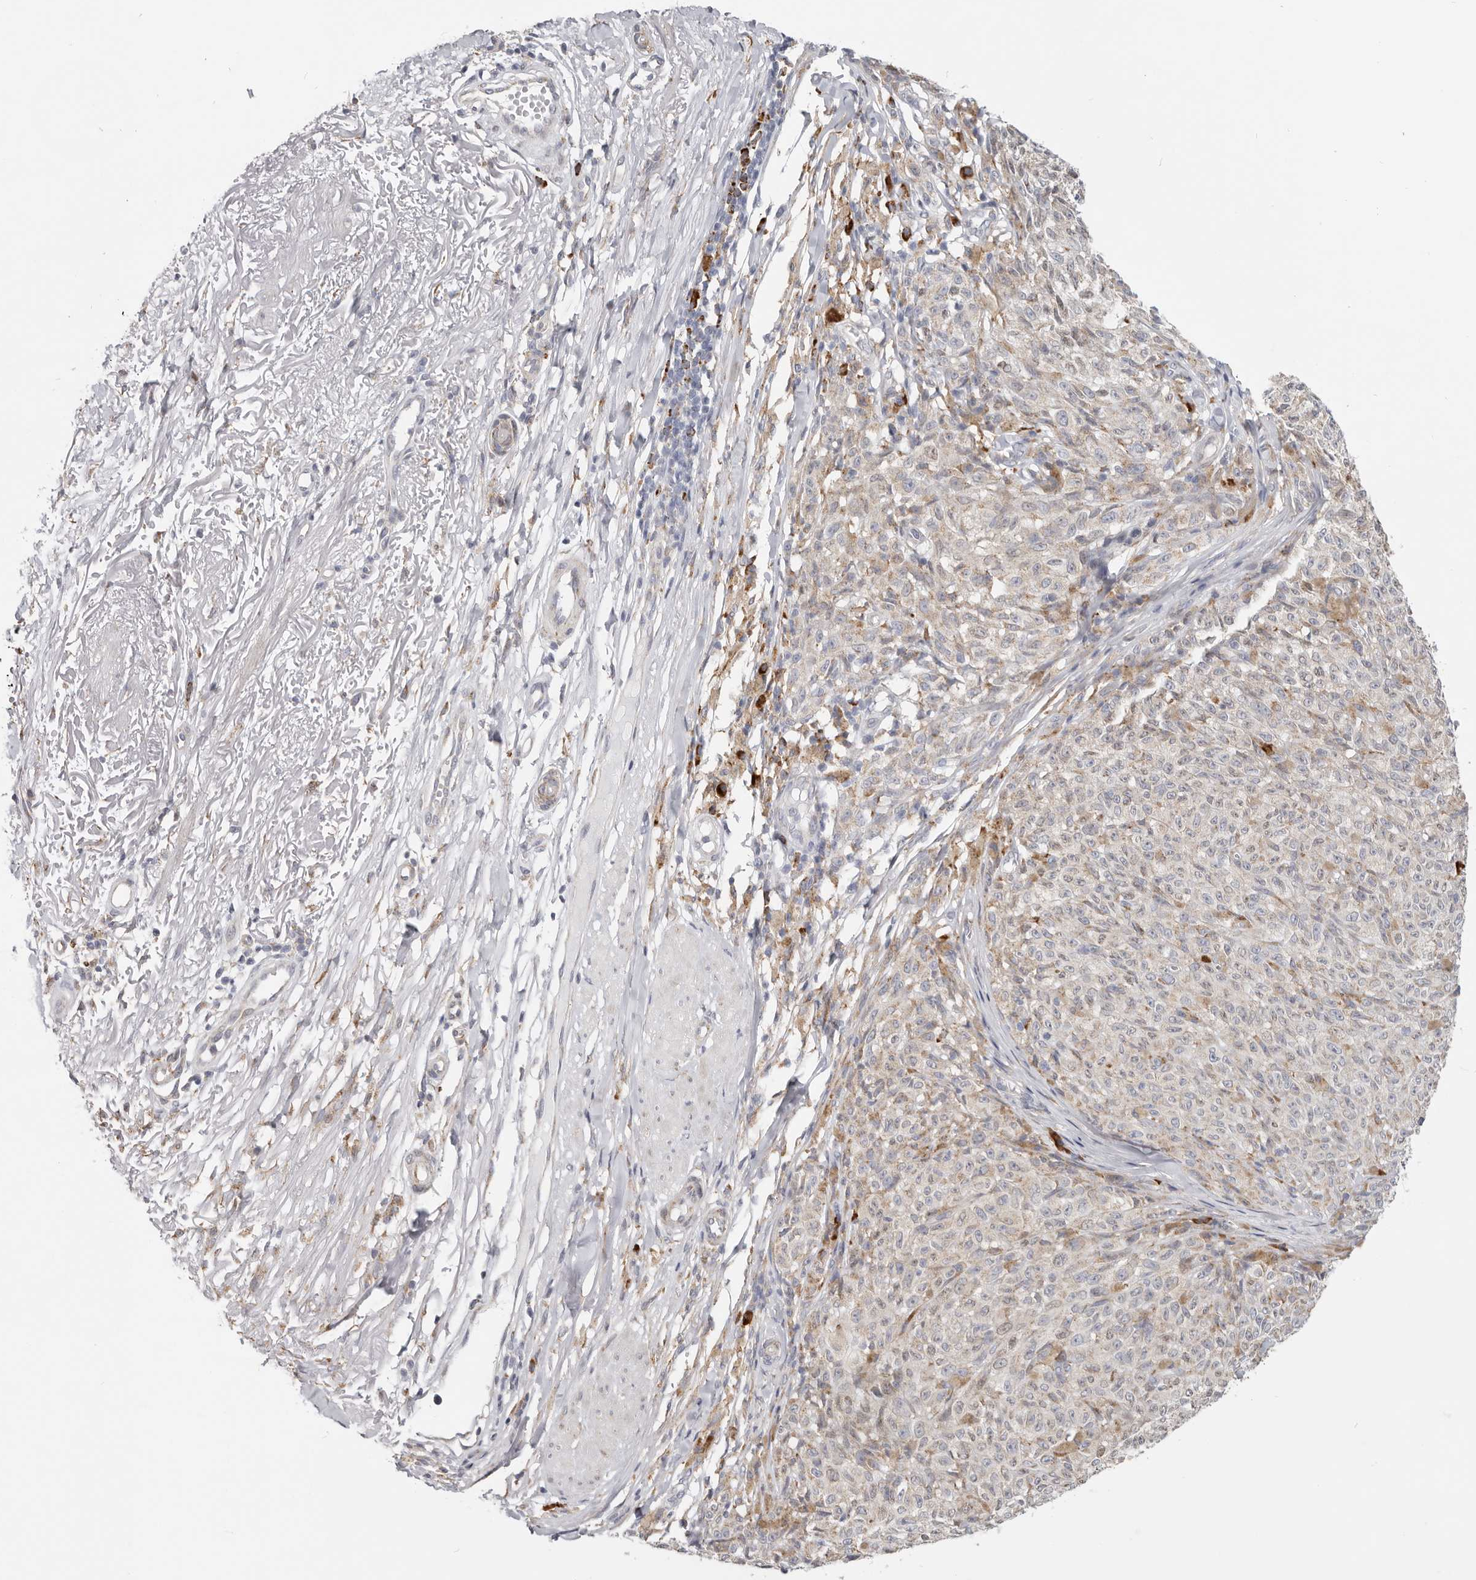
{"staining": {"intensity": "negative", "quantity": "none", "location": "none"}, "tissue": "melanoma", "cell_type": "Tumor cells", "image_type": "cancer", "snomed": [{"axis": "morphology", "description": "Malignant melanoma, NOS"}, {"axis": "topography", "description": "Skin"}], "caption": "The photomicrograph displays no staining of tumor cells in melanoma. (DAB (3,3'-diaminobenzidine) immunohistochemistry (IHC), high magnification).", "gene": "IL32", "patient": {"sex": "female", "age": 82}}